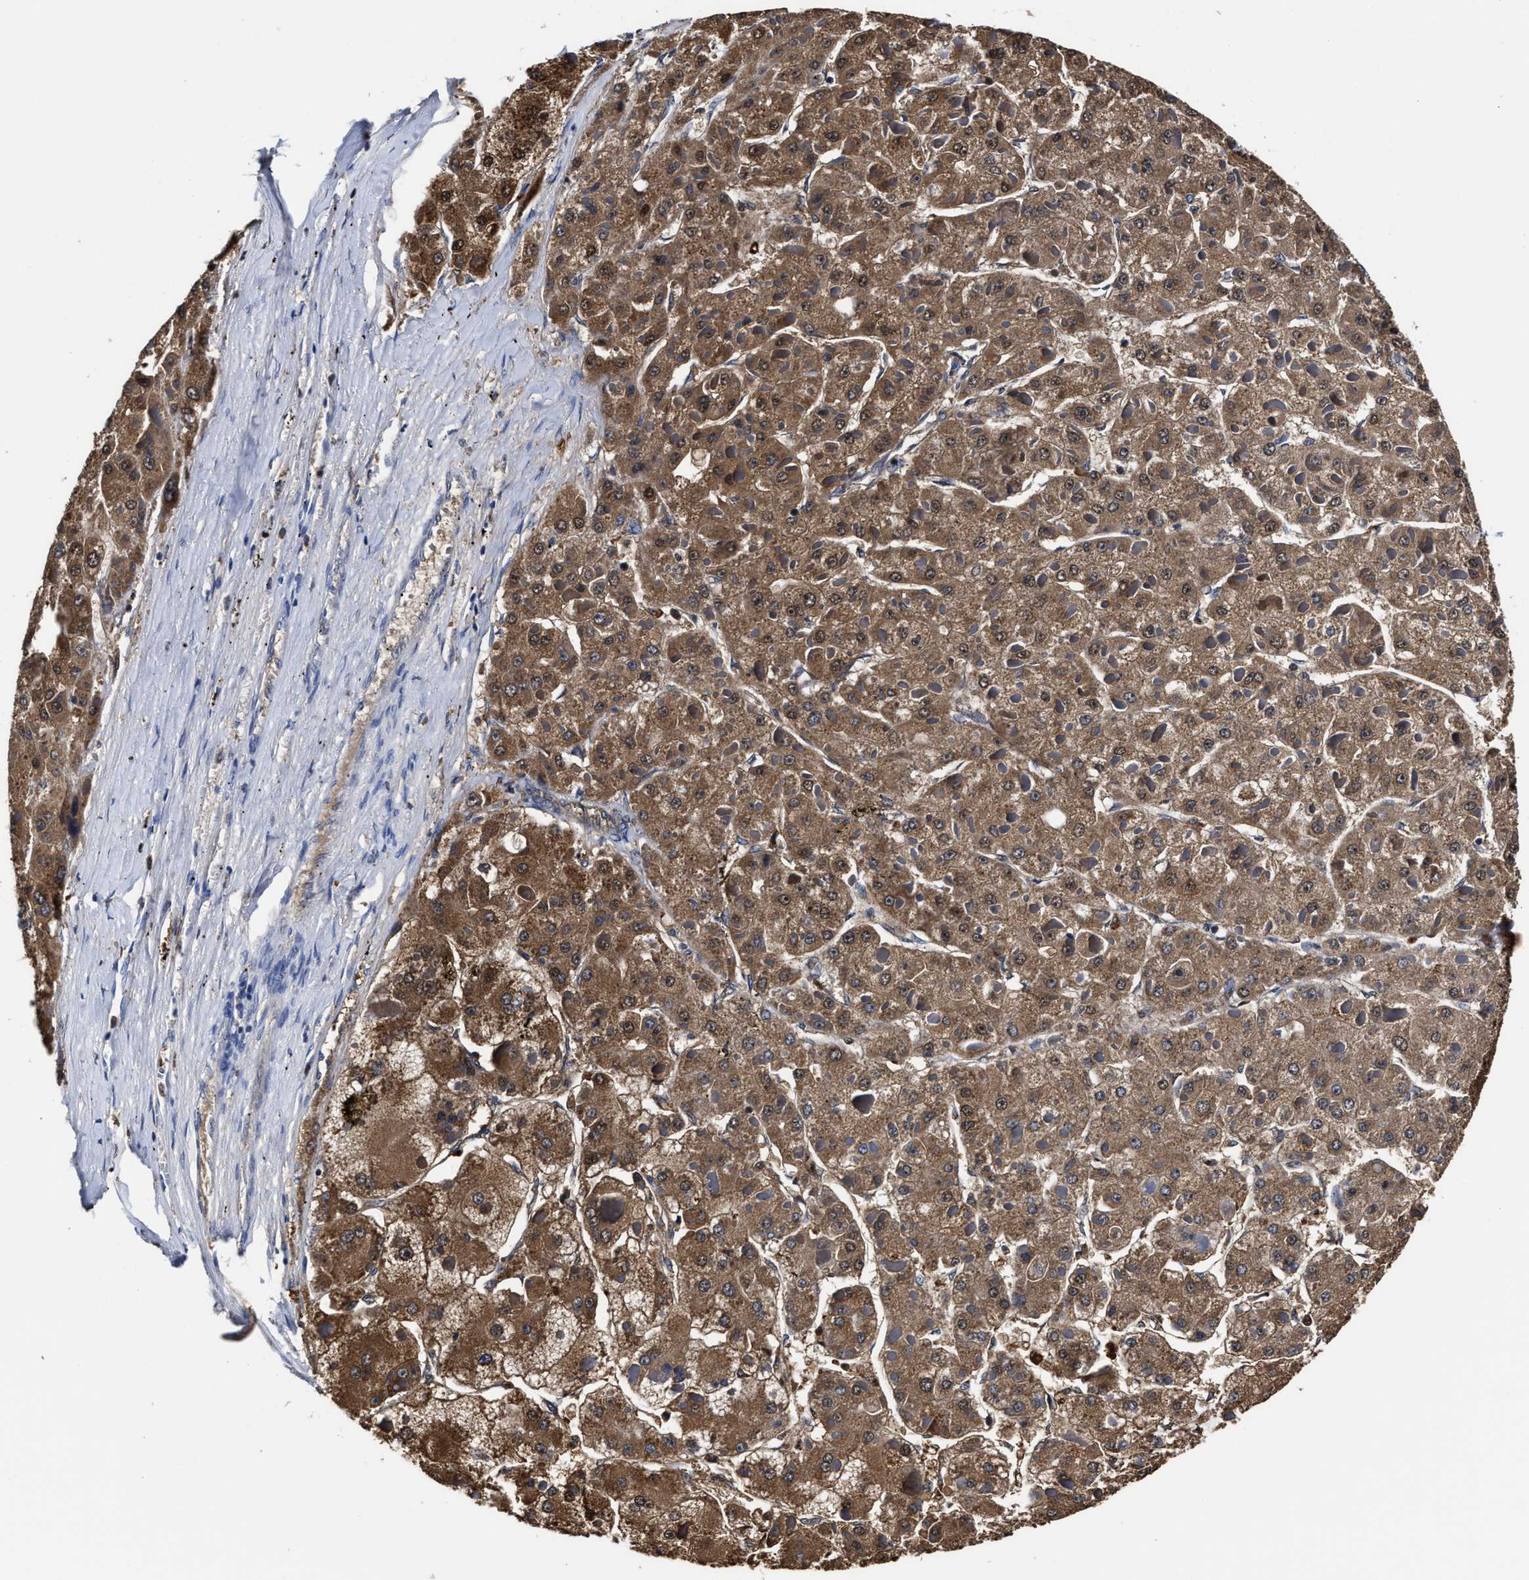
{"staining": {"intensity": "moderate", "quantity": ">75%", "location": "cytoplasmic/membranous,nuclear"}, "tissue": "liver cancer", "cell_type": "Tumor cells", "image_type": "cancer", "snomed": [{"axis": "morphology", "description": "Carcinoma, Hepatocellular, NOS"}, {"axis": "topography", "description": "Liver"}], "caption": "IHC (DAB (3,3'-diaminobenzidine)) staining of human liver cancer demonstrates moderate cytoplasmic/membranous and nuclear protein positivity in about >75% of tumor cells.", "gene": "PRPF4B", "patient": {"sex": "female", "age": 73}}